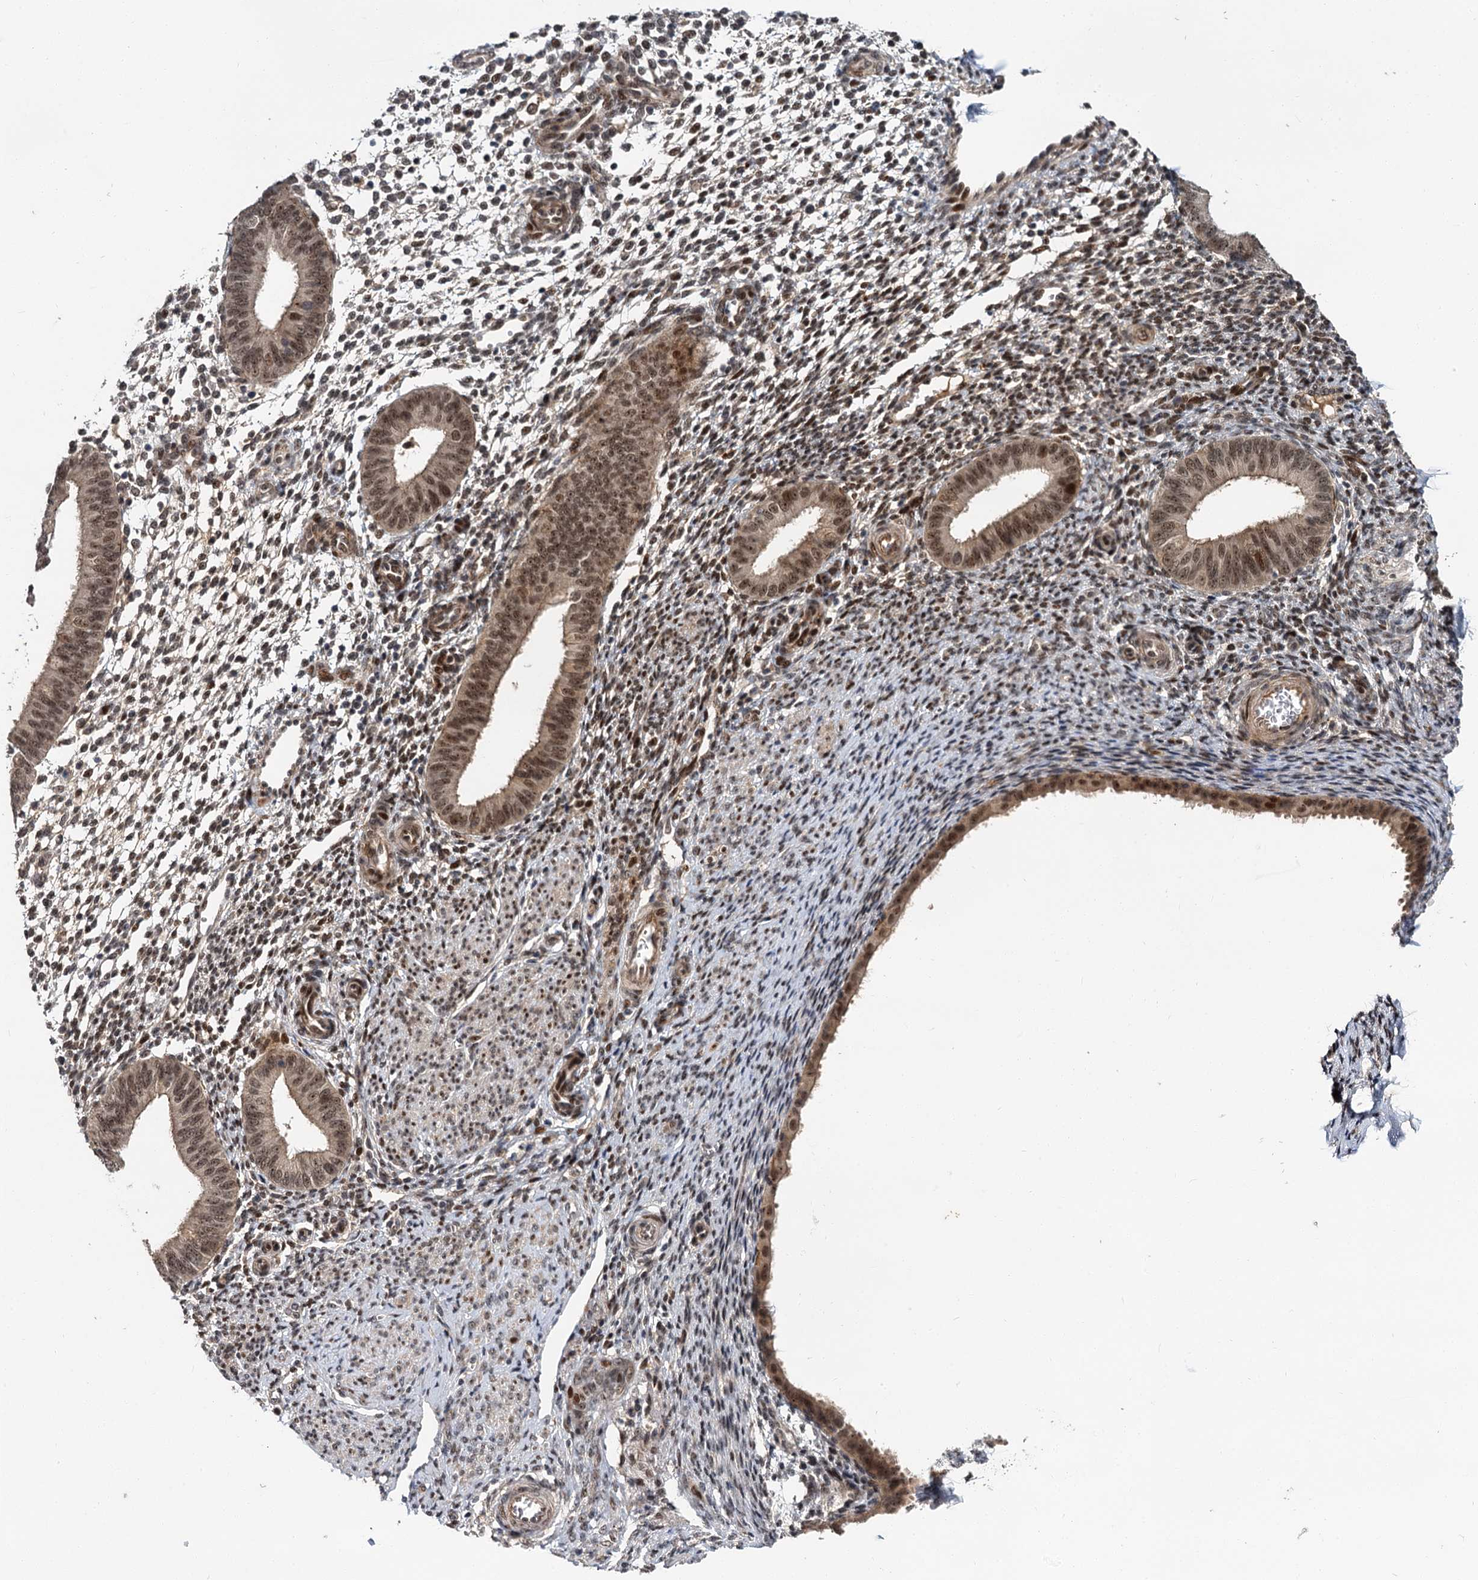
{"staining": {"intensity": "moderate", "quantity": "<25%", "location": "nuclear"}, "tissue": "endometrium", "cell_type": "Cells in endometrial stroma", "image_type": "normal", "snomed": [{"axis": "morphology", "description": "Normal tissue, NOS"}, {"axis": "topography", "description": "Uterus"}, {"axis": "topography", "description": "Endometrium"}], "caption": "Moderate nuclear staining for a protein is seen in about <25% of cells in endometrial stroma of unremarkable endometrium using IHC.", "gene": "MBD6", "patient": {"sex": "female", "age": 48}}